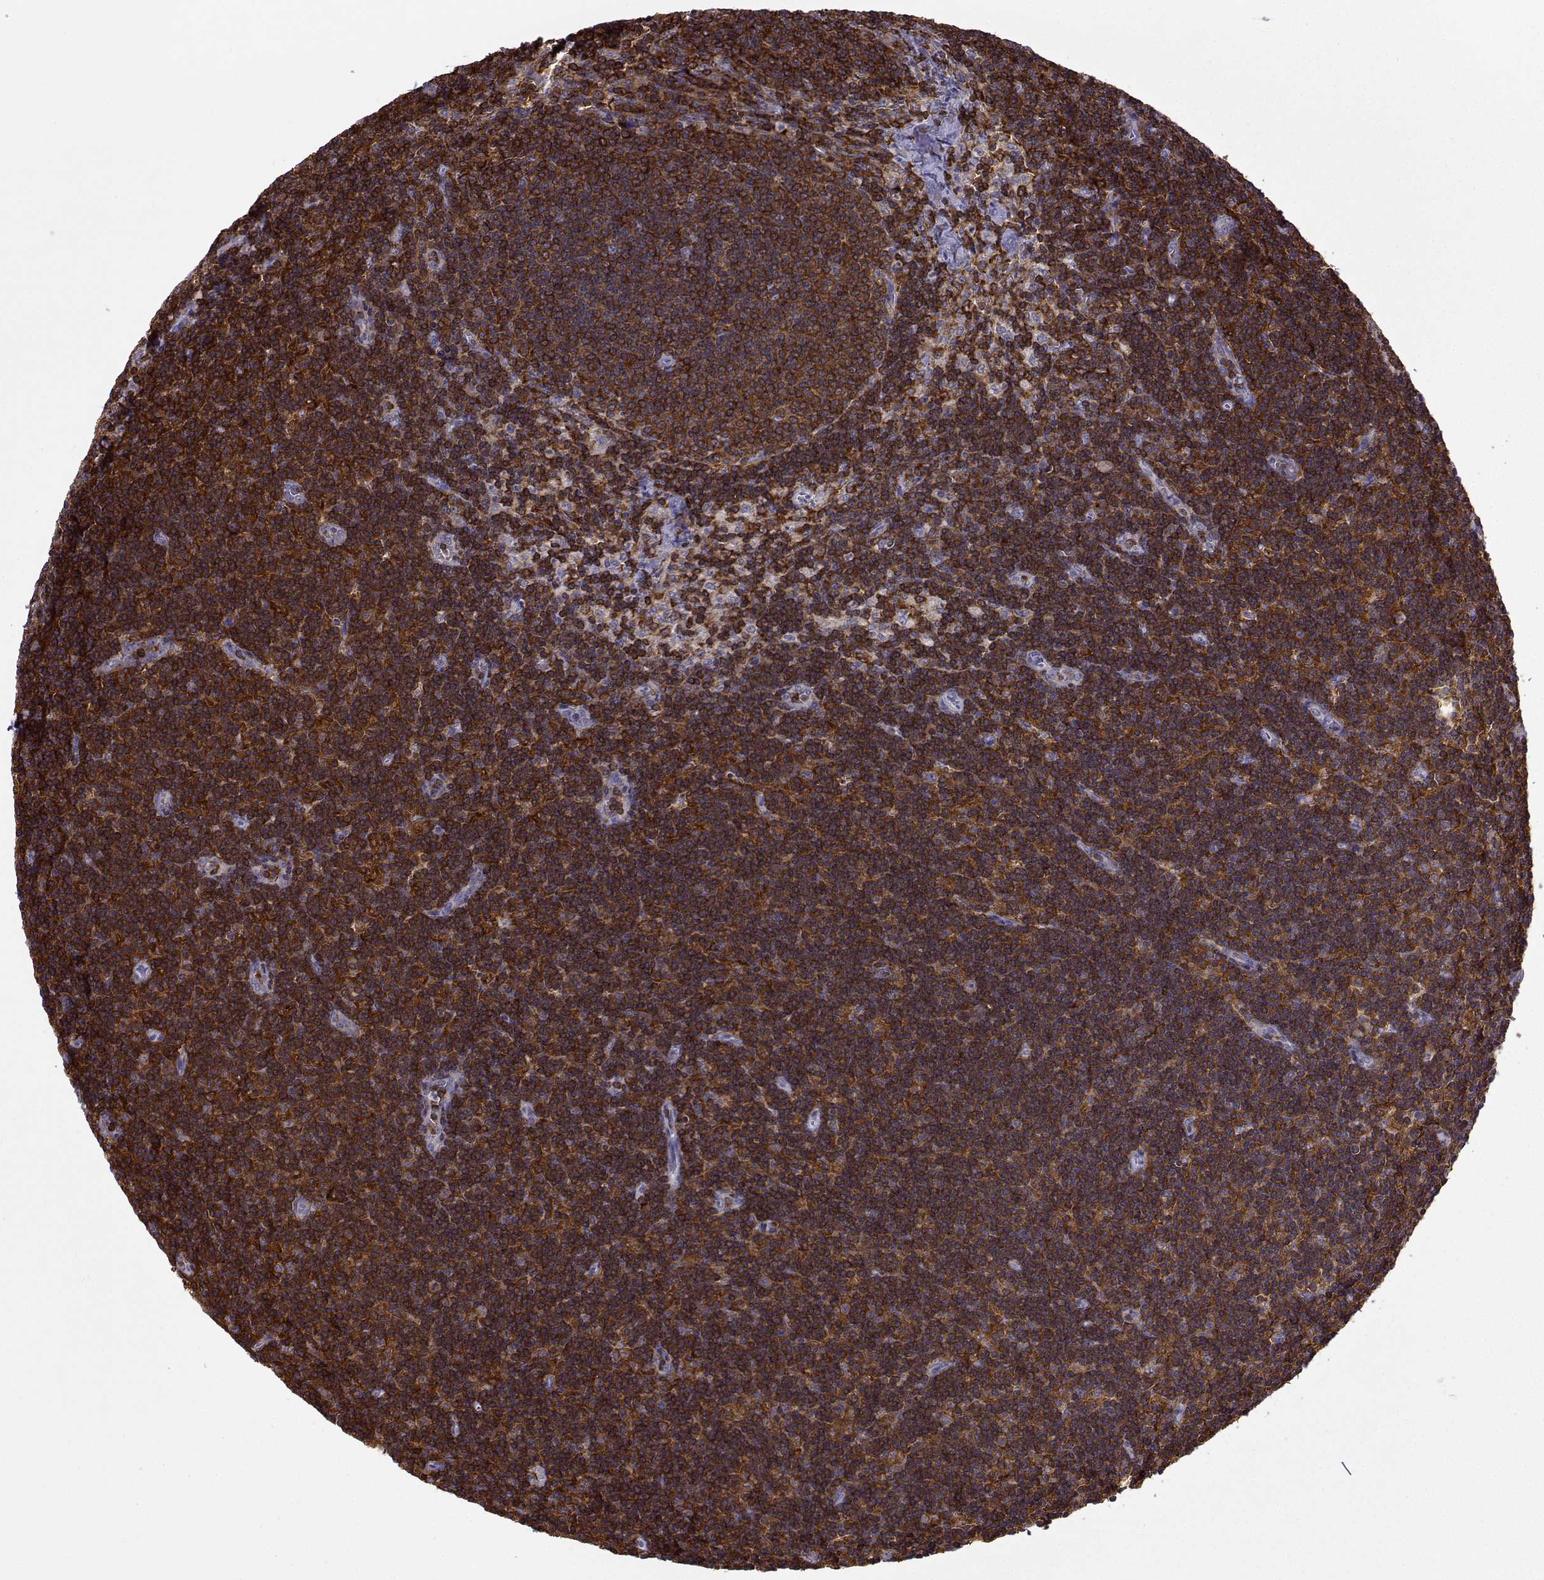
{"staining": {"intensity": "weak", "quantity": ">75%", "location": "cytoplasmic/membranous"}, "tissue": "lymph node", "cell_type": "Germinal center cells", "image_type": "normal", "snomed": [{"axis": "morphology", "description": "Normal tissue, NOS"}, {"axis": "topography", "description": "Lymph node"}], "caption": "The photomicrograph reveals staining of unremarkable lymph node, revealing weak cytoplasmic/membranous protein positivity (brown color) within germinal center cells.", "gene": "DOCK10", "patient": {"sex": "female", "age": 34}}